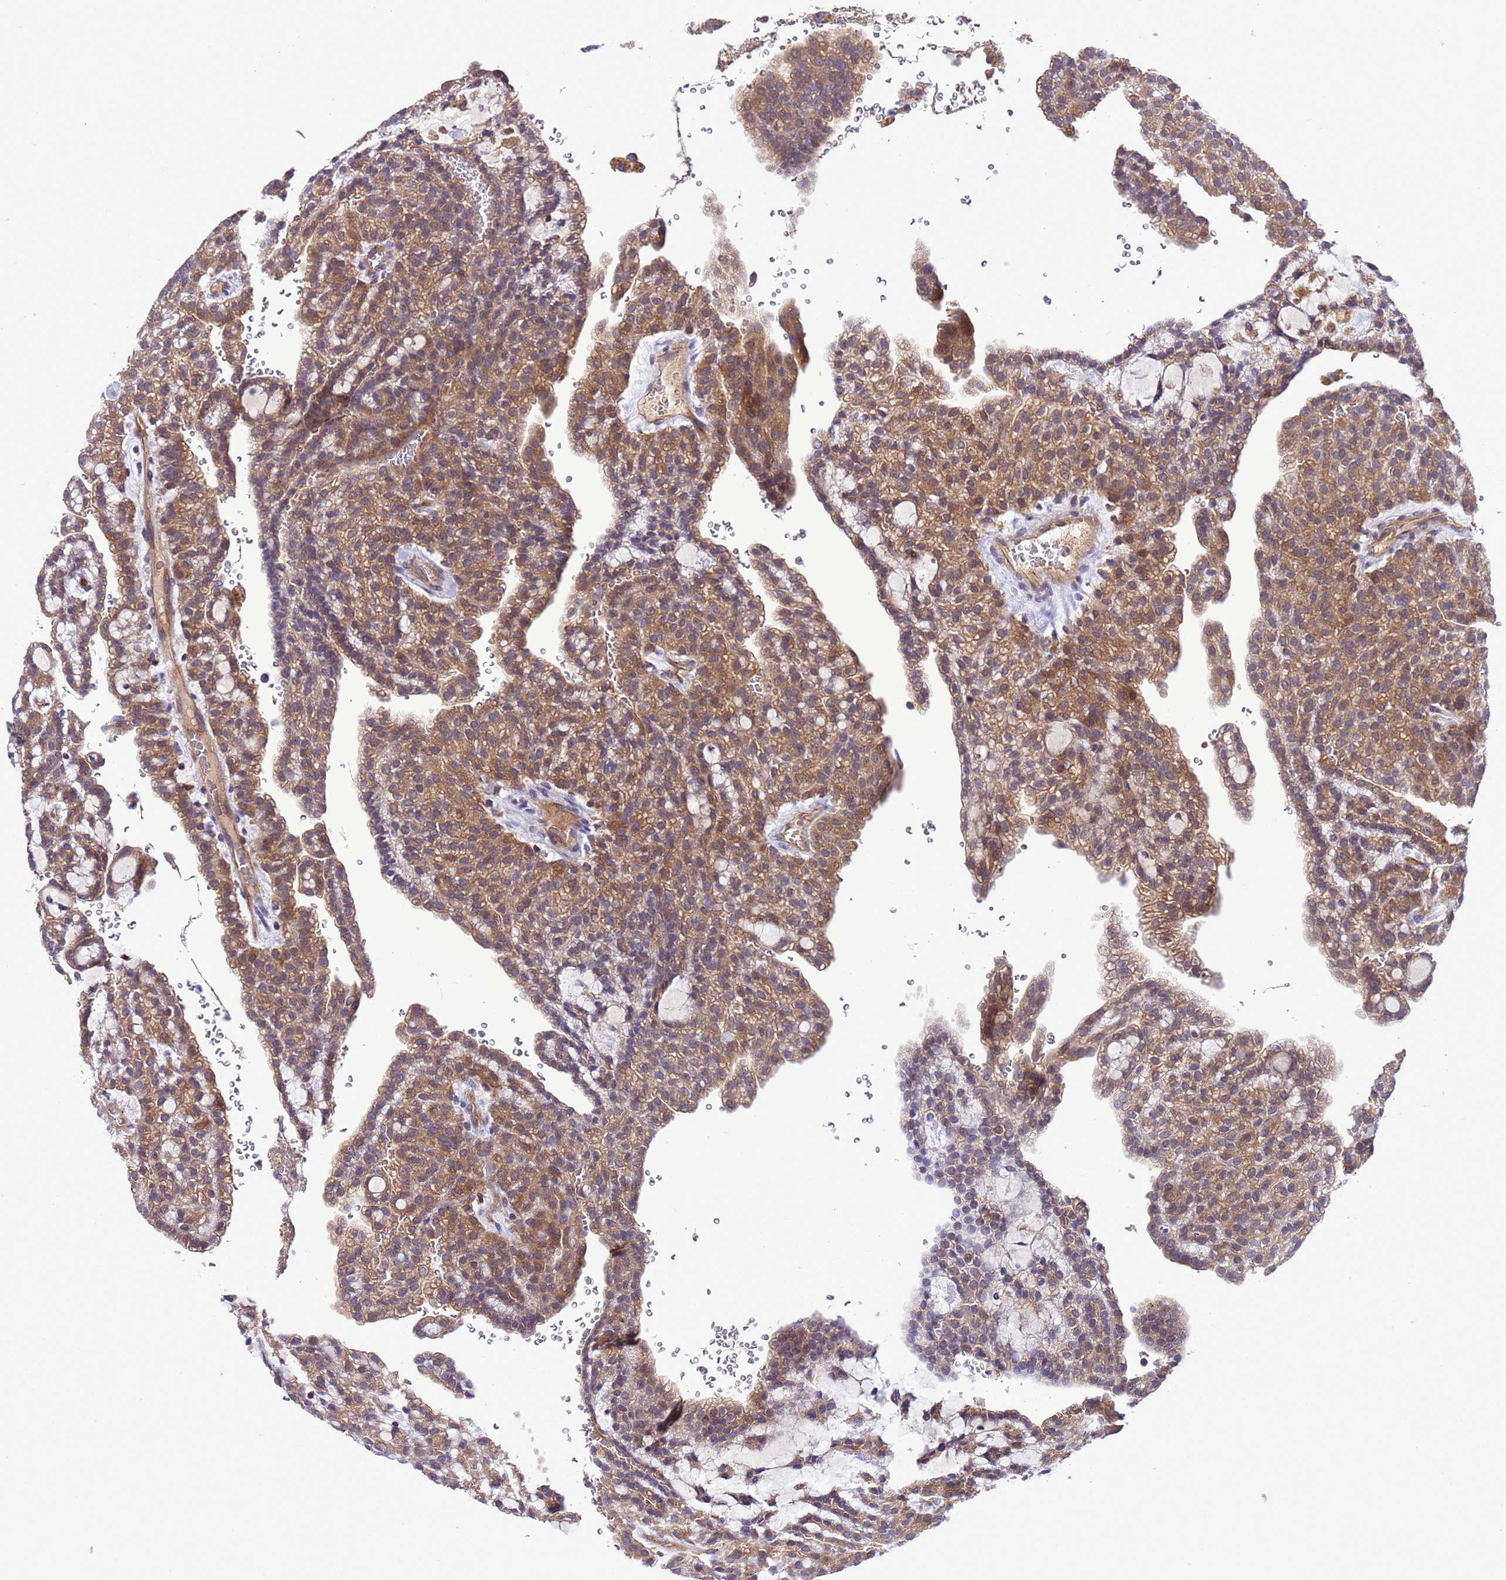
{"staining": {"intensity": "moderate", "quantity": "25%-75%", "location": "cytoplasmic/membranous"}, "tissue": "renal cancer", "cell_type": "Tumor cells", "image_type": "cancer", "snomed": [{"axis": "morphology", "description": "Adenocarcinoma, NOS"}, {"axis": "topography", "description": "Kidney"}], "caption": "DAB immunohistochemical staining of human adenocarcinoma (renal) displays moderate cytoplasmic/membranous protein staining in about 25%-75% of tumor cells.", "gene": "RABEP2", "patient": {"sex": "male", "age": 63}}